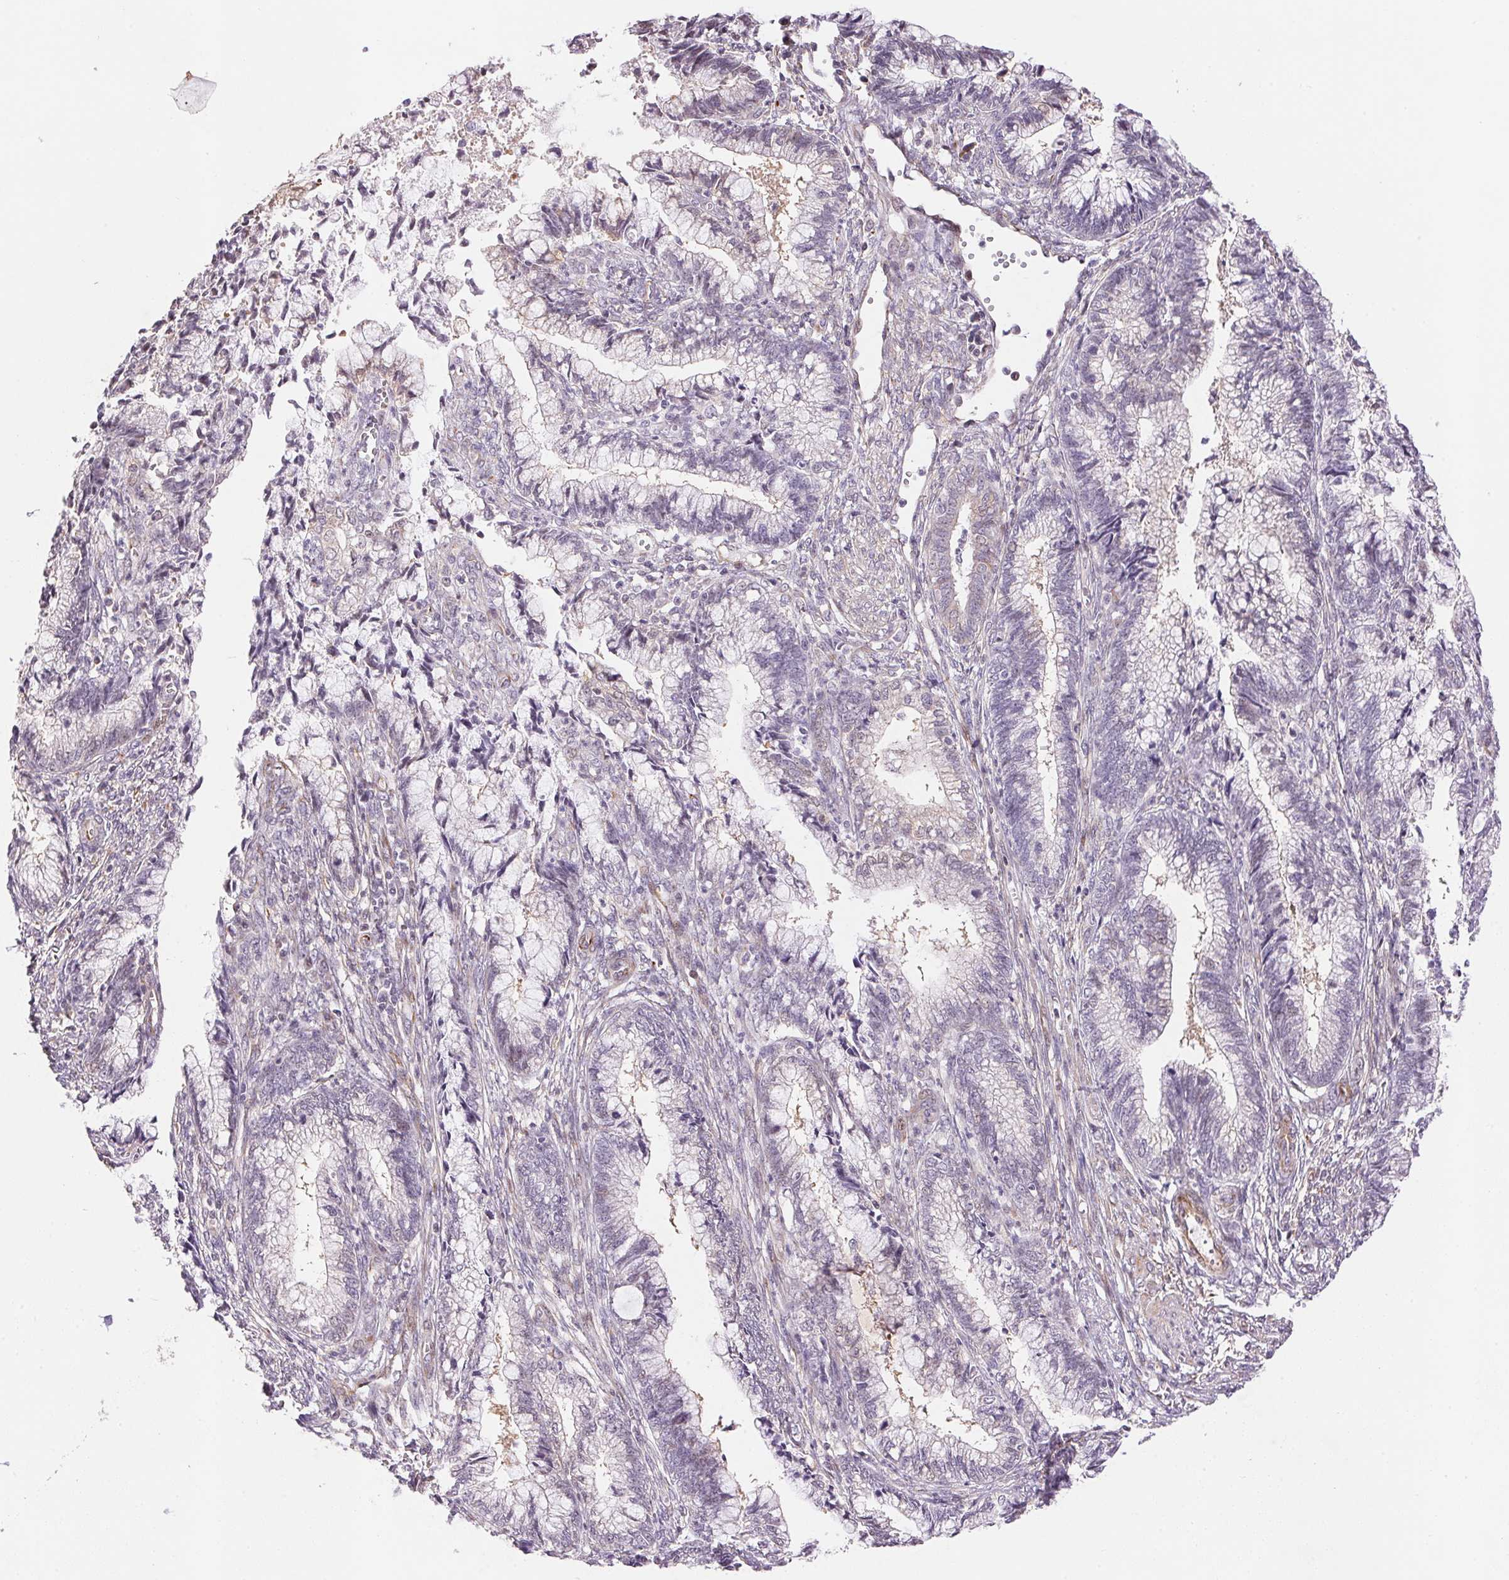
{"staining": {"intensity": "weak", "quantity": "<25%", "location": "cytoplasmic/membranous"}, "tissue": "cervical cancer", "cell_type": "Tumor cells", "image_type": "cancer", "snomed": [{"axis": "morphology", "description": "Adenocarcinoma, NOS"}, {"axis": "topography", "description": "Cervix"}], "caption": "This is an immunohistochemistry photomicrograph of human cervical cancer. There is no expression in tumor cells.", "gene": "GYG2", "patient": {"sex": "female", "age": 44}}